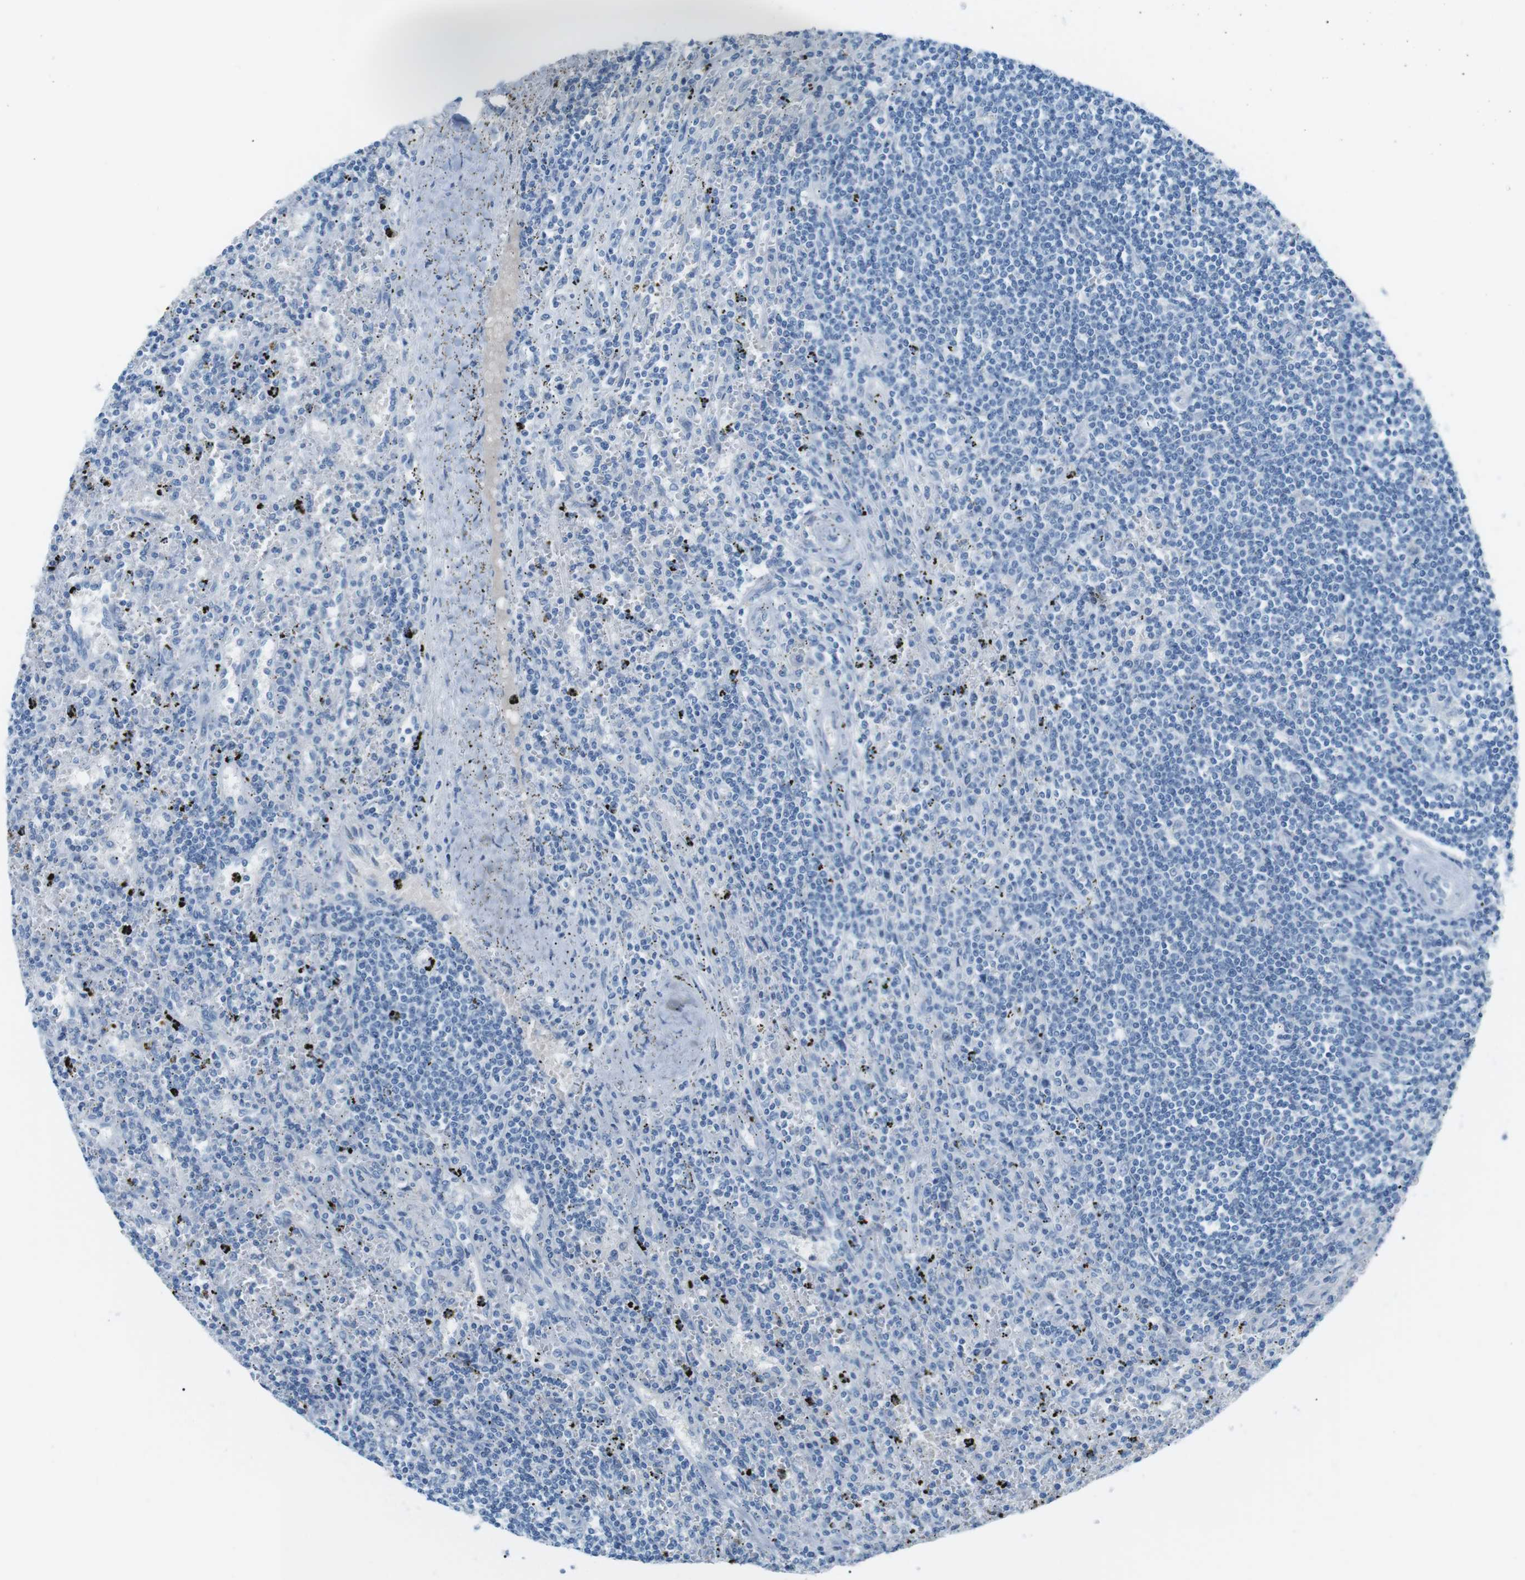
{"staining": {"intensity": "negative", "quantity": "none", "location": "none"}, "tissue": "lymphoma", "cell_type": "Tumor cells", "image_type": "cancer", "snomed": [{"axis": "morphology", "description": "Malignant lymphoma, non-Hodgkin's type, Low grade"}, {"axis": "topography", "description": "Spleen"}], "caption": "Malignant lymphoma, non-Hodgkin's type (low-grade) stained for a protein using IHC shows no expression tumor cells.", "gene": "AZGP1", "patient": {"sex": "male", "age": 76}}